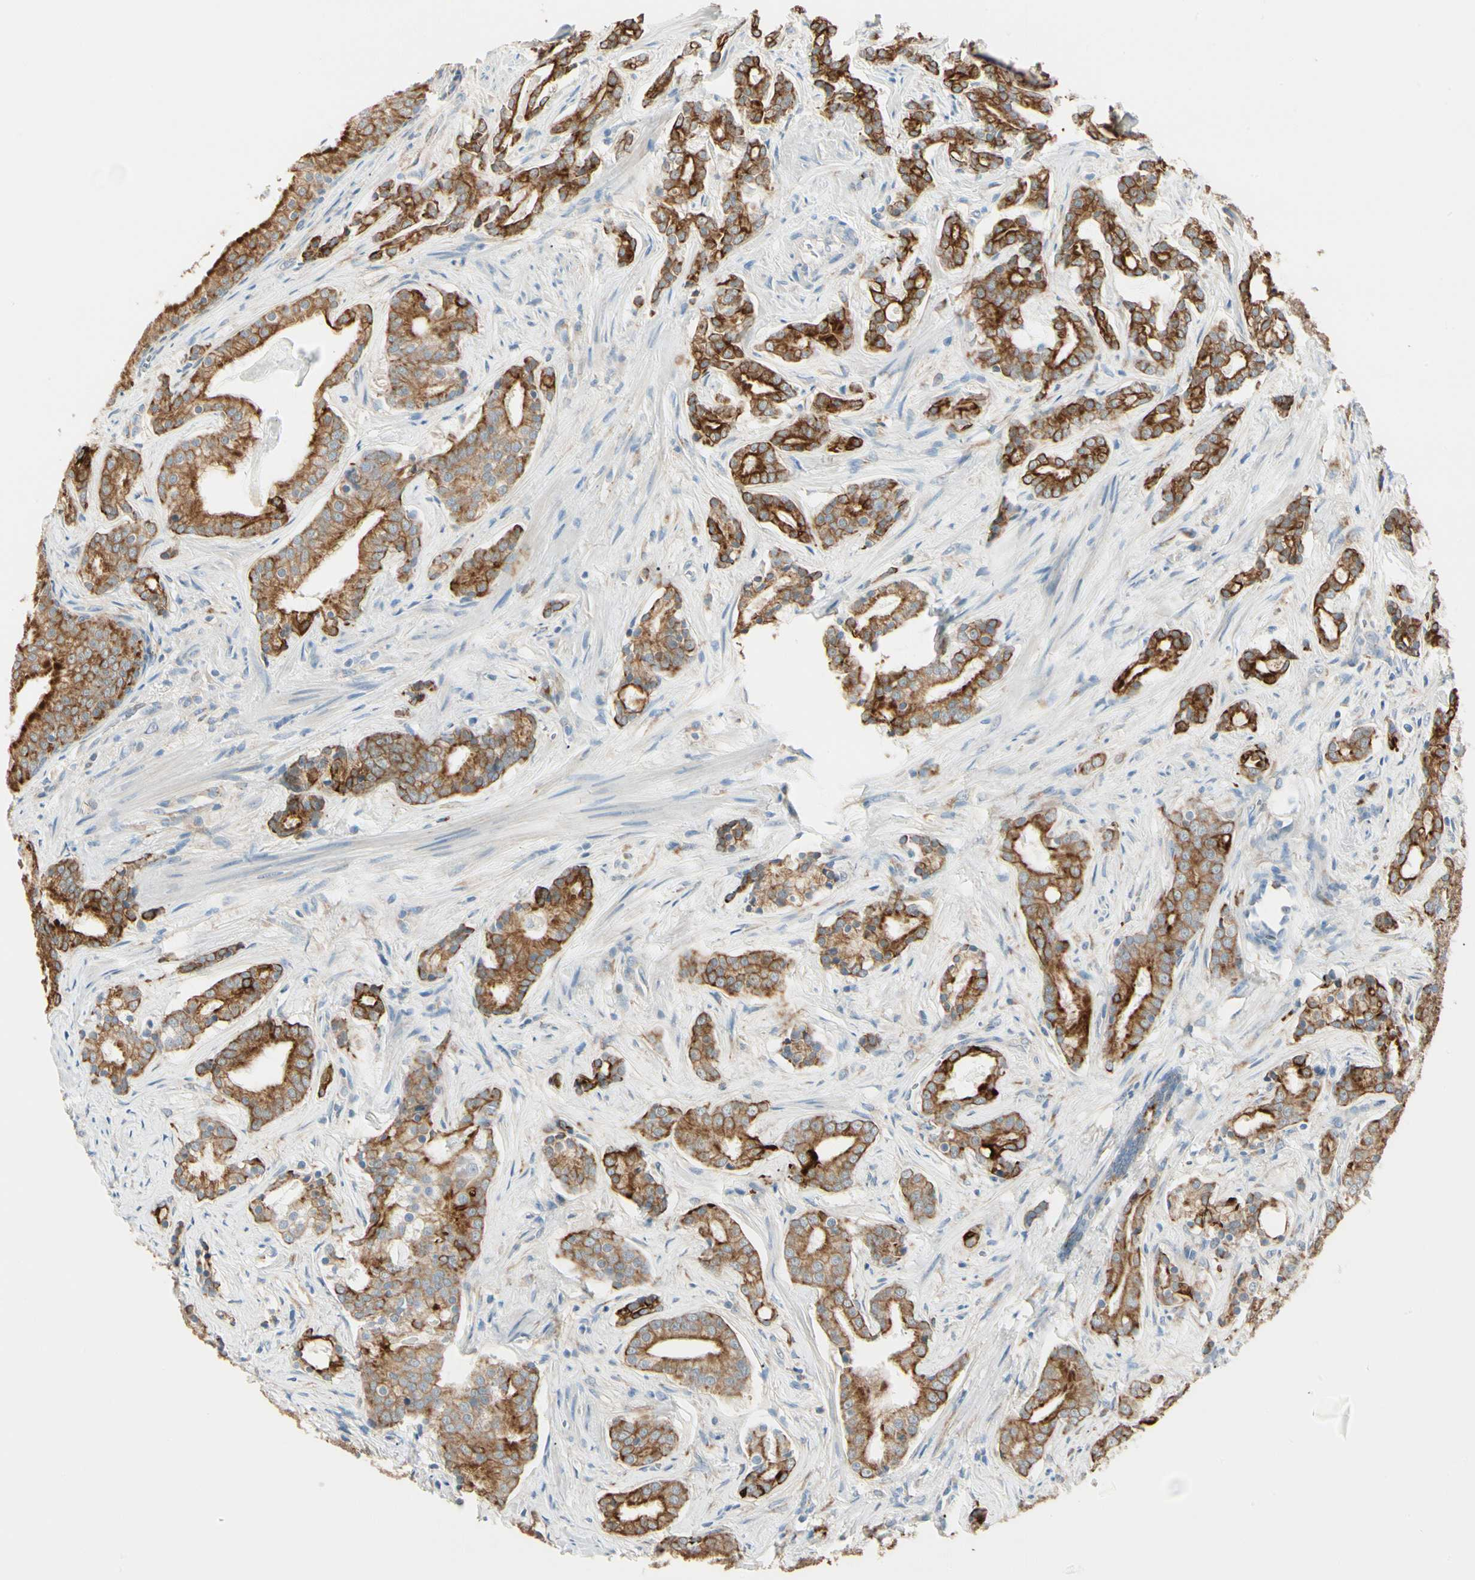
{"staining": {"intensity": "strong", "quantity": ">75%", "location": "cytoplasmic/membranous"}, "tissue": "prostate cancer", "cell_type": "Tumor cells", "image_type": "cancer", "snomed": [{"axis": "morphology", "description": "Adenocarcinoma, Low grade"}, {"axis": "topography", "description": "Prostate"}], "caption": "A brown stain shows strong cytoplasmic/membranous positivity of a protein in human prostate cancer tumor cells. (DAB (3,3'-diaminobenzidine) = brown stain, brightfield microscopy at high magnification).", "gene": "DUSP12", "patient": {"sex": "male", "age": 58}}